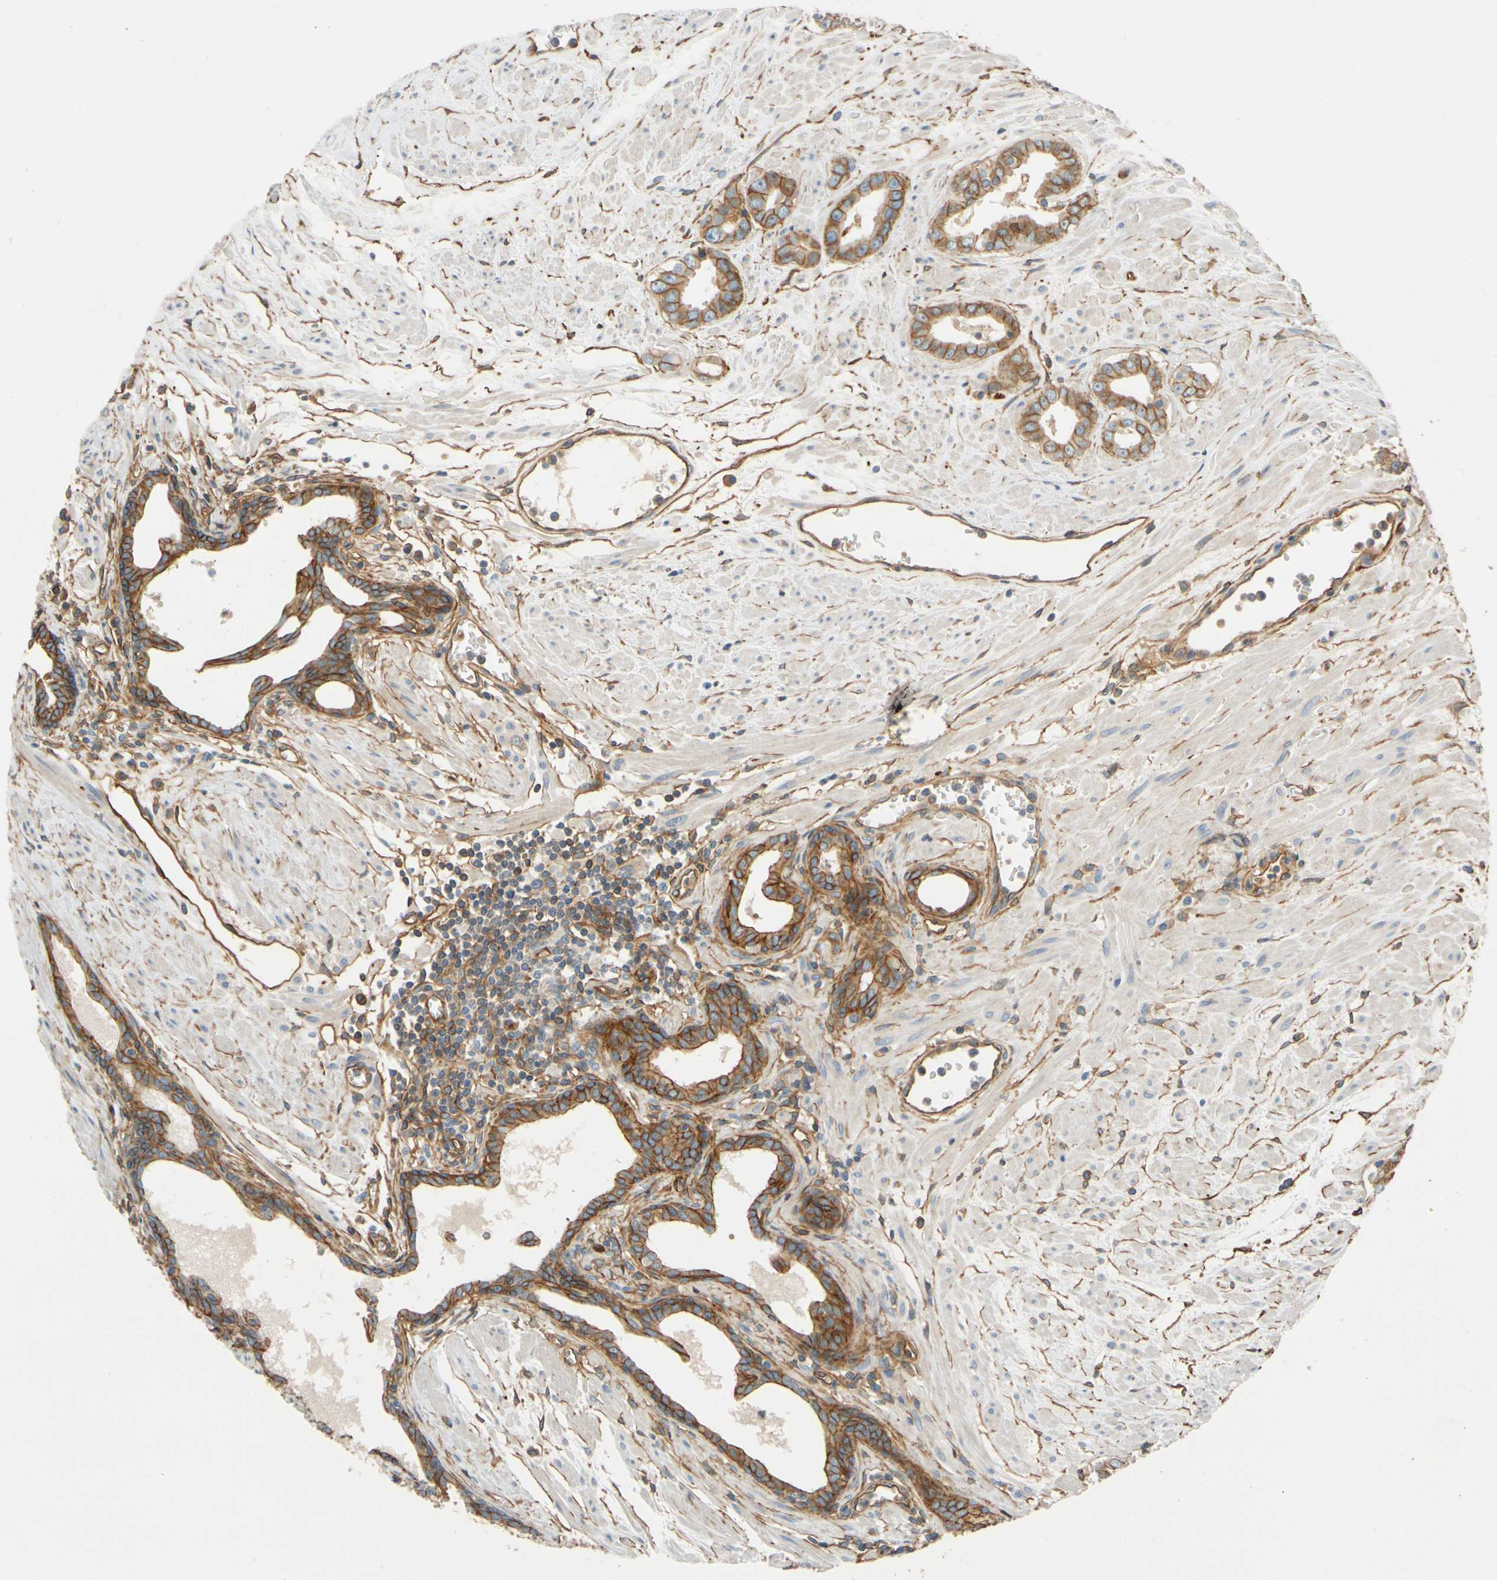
{"staining": {"intensity": "strong", "quantity": ">75%", "location": "cytoplasmic/membranous"}, "tissue": "prostate cancer", "cell_type": "Tumor cells", "image_type": "cancer", "snomed": [{"axis": "morphology", "description": "Adenocarcinoma, Low grade"}, {"axis": "topography", "description": "Prostate"}], "caption": "High-magnification brightfield microscopy of prostate adenocarcinoma (low-grade) stained with DAB (3,3'-diaminobenzidine) (brown) and counterstained with hematoxylin (blue). tumor cells exhibit strong cytoplasmic/membranous staining is present in about>75% of cells.", "gene": "SPTAN1", "patient": {"sex": "male", "age": 57}}